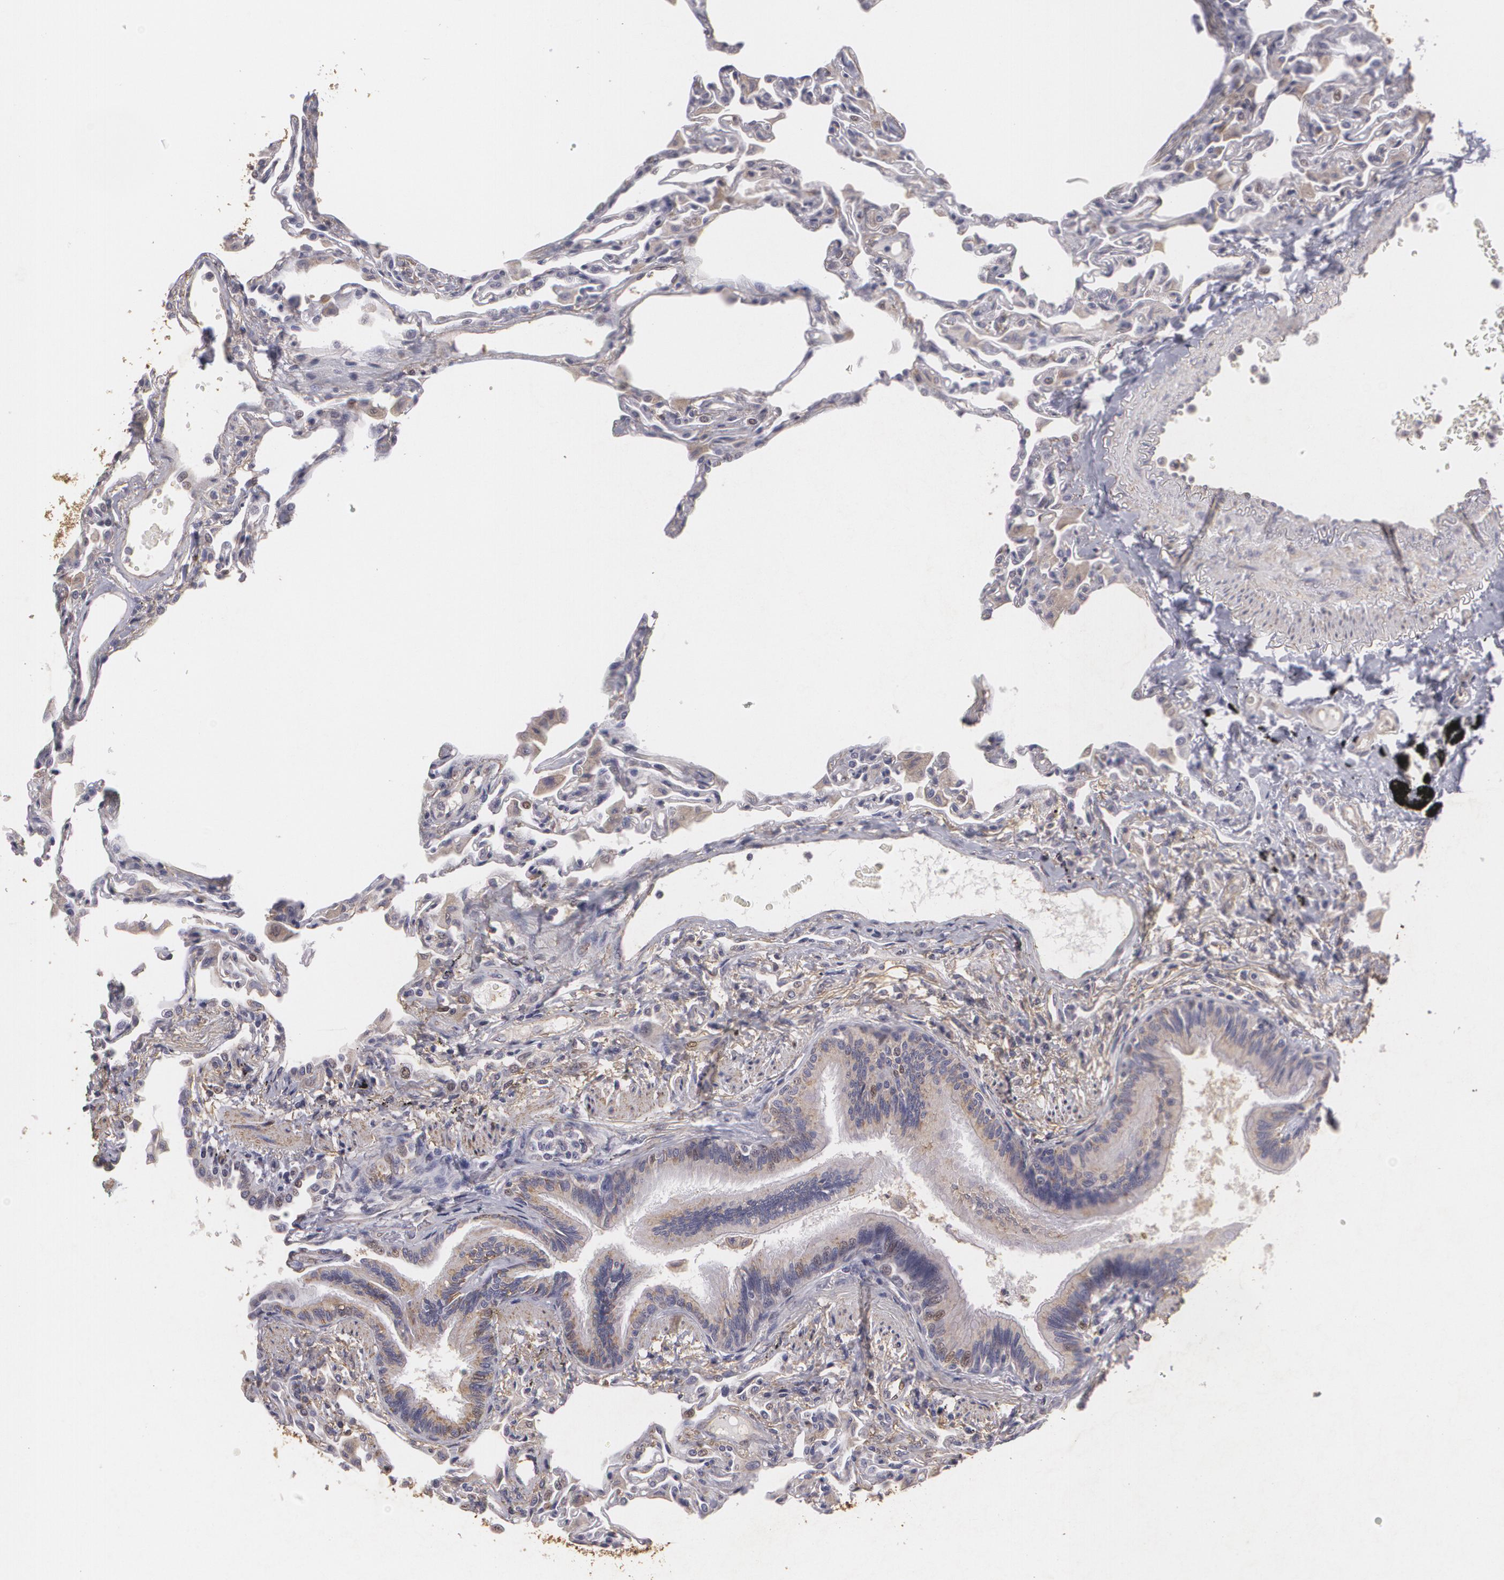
{"staining": {"intensity": "negative", "quantity": "none", "location": "none"}, "tissue": "lung", "cell_type": "Alveolar cells", "image_type": "normal", "snomed": [{"axis": "morphology", "description": "Normal tissue, NOS"}, {"axis": "topography", "description": "Lung"}], "caption": "Alveolar cells are negative for brown protein staining in unremarkable lung. (DAB (3,3'-diaminobenzidine) immunohistochemistry, high magnification).", "gene": "KCNA4", "patient": {"sex": "female", "age": 49}}